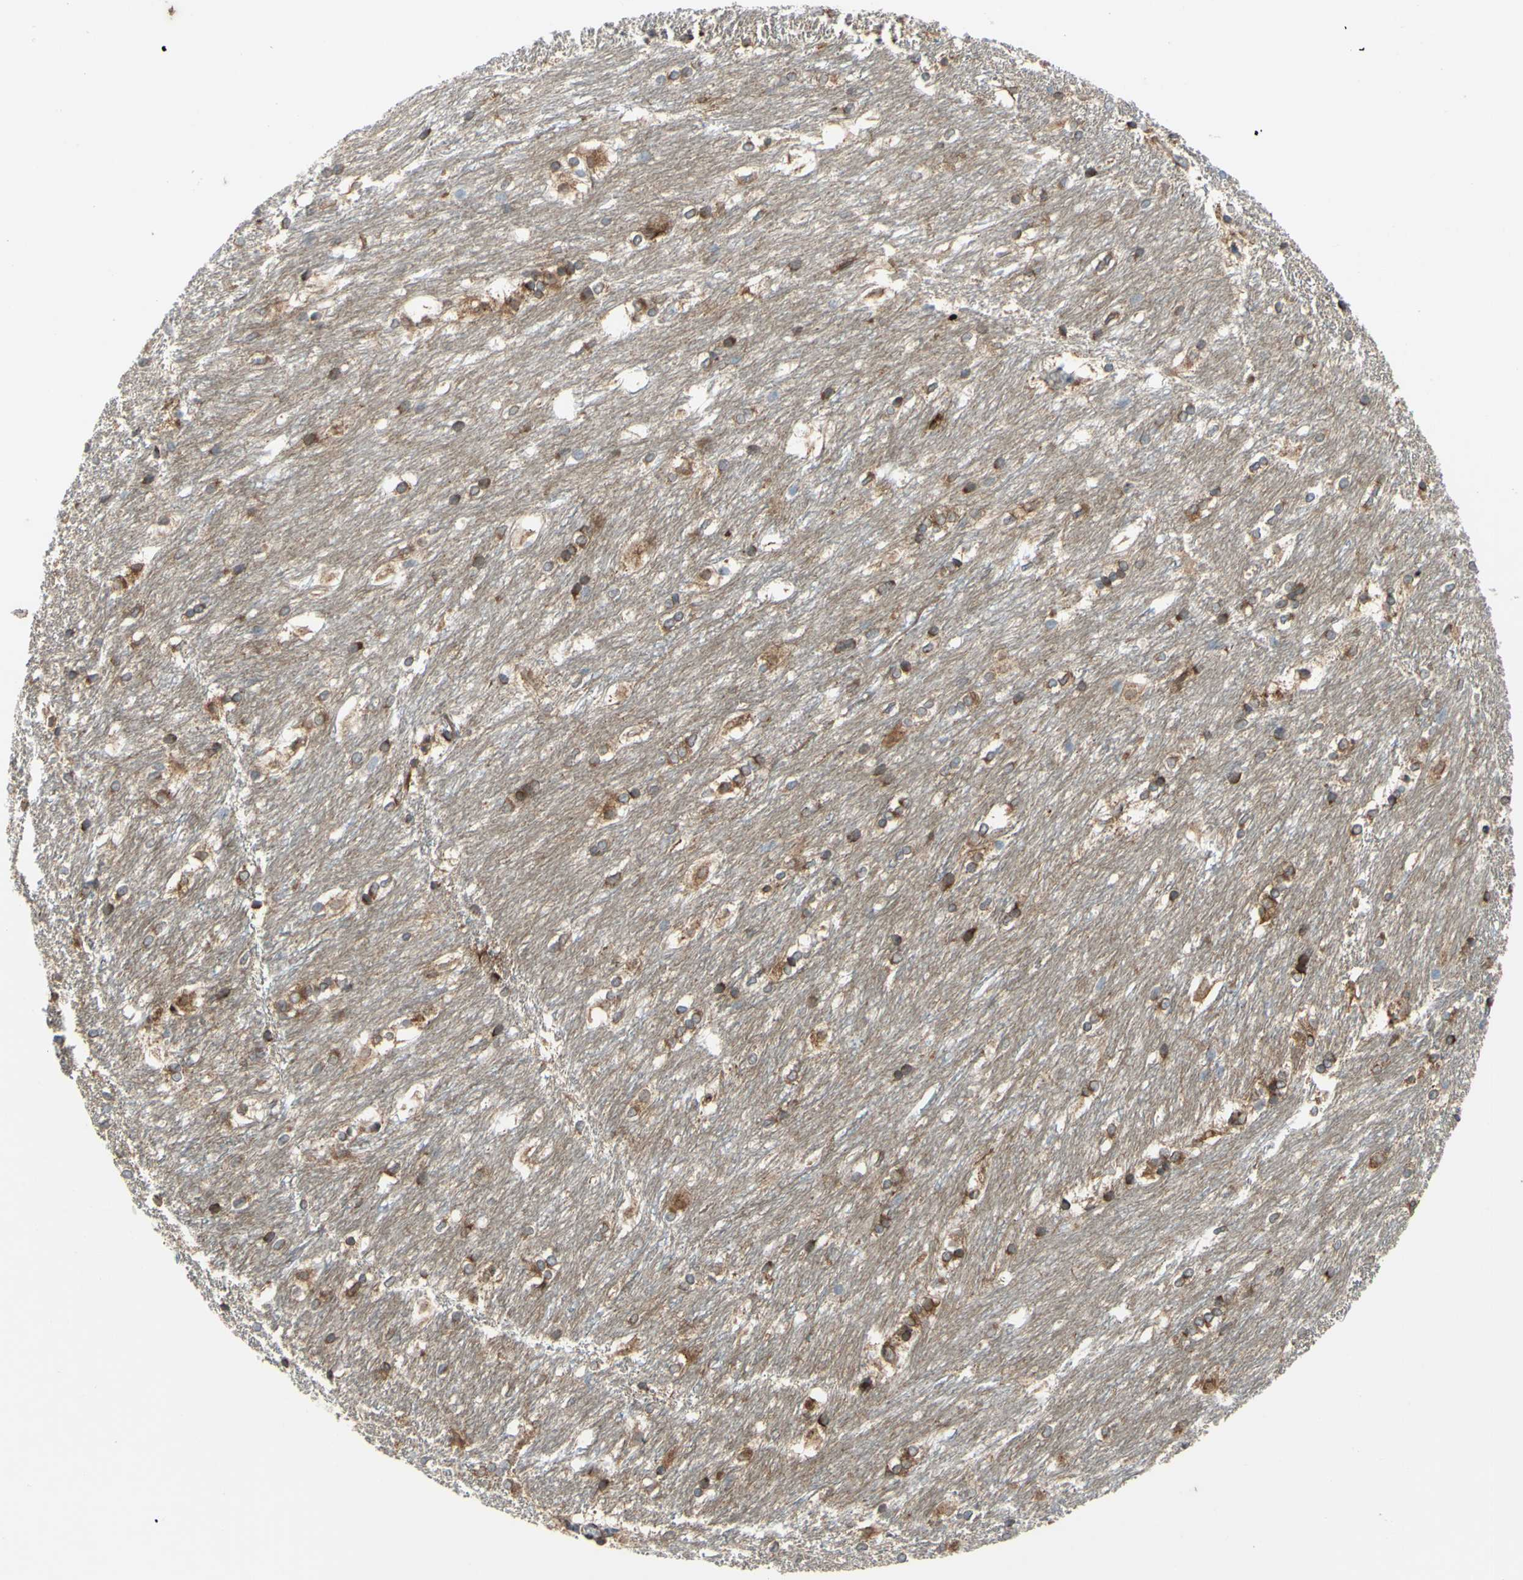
{"staining": {"intensity": "moderate", "quantity": "25%-75%", "location": "cytoplasmic/membranous"}, "tissue": "caudate", "cell_type": "Glial cells", "image_type": "normal", "snomed": [{"axis": "morphology", "description": "Normal tissue, NOS"}, {"axis": "topography", "description": "Lateral ventricle wall"}], "caption": "A high-resolution micrograph shows immunohistochemistry staining of normal caudate, which displays moderate cytoplasmic/membranous staining in approximately 25%-75% of glial cells.", "gene": "PRAF2", "patient": {"sex": "female", "age": 19}}